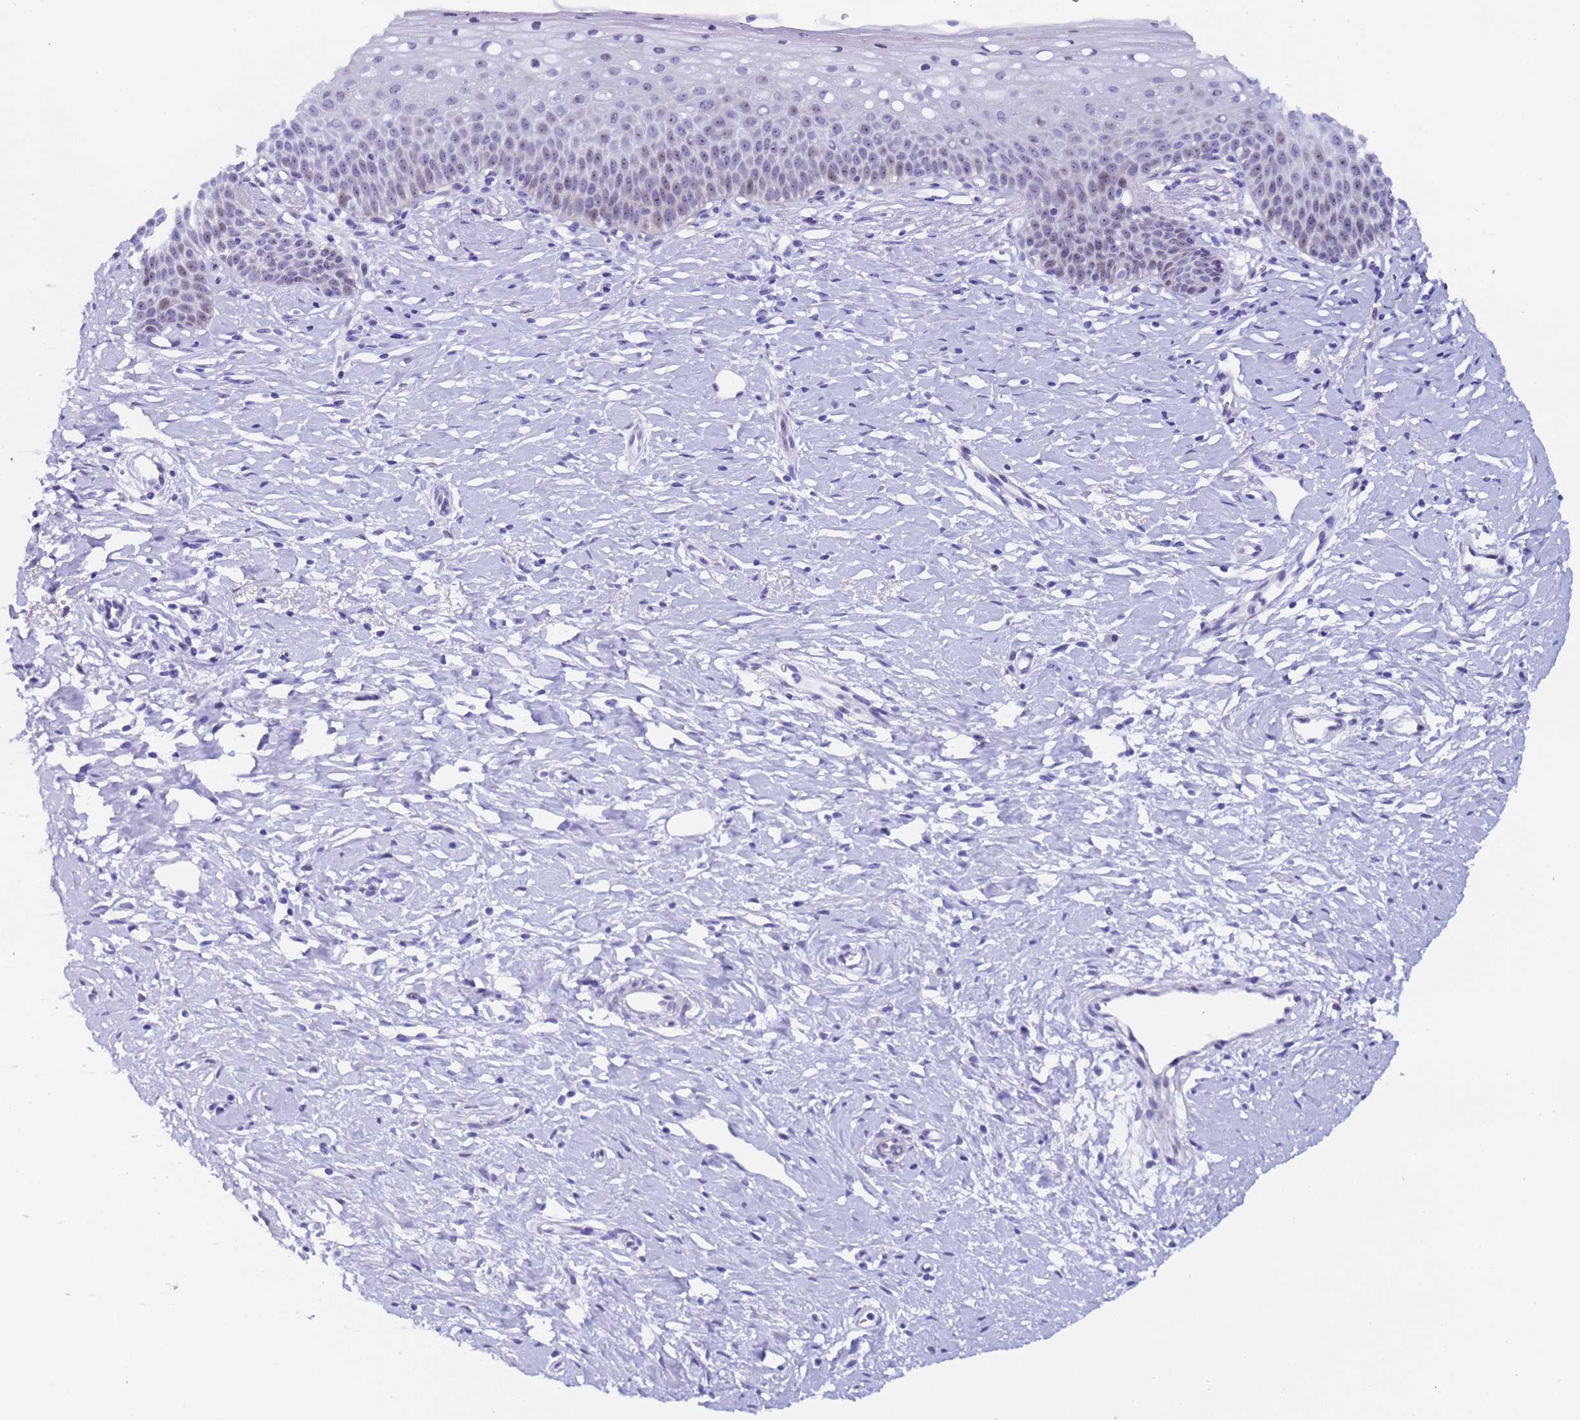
{"staining": {"intensity": "moderate", "quantity": "<25%", "location": "nuclear"}, "tissue": "cervix", "cell_type": "Glandular cells", "image_type": "normal", "snomed": [{"axis": "morphology", "description": "Normal tissue, NOS"}, {"axis": "topography", "description": "Cervix"}], "caption": "An image of cervix stained for a protein exhibits moderate nuclear brown staining in glandular cells.", "gene": "POP5", "patient": {"sex": "female", "age": 36}}